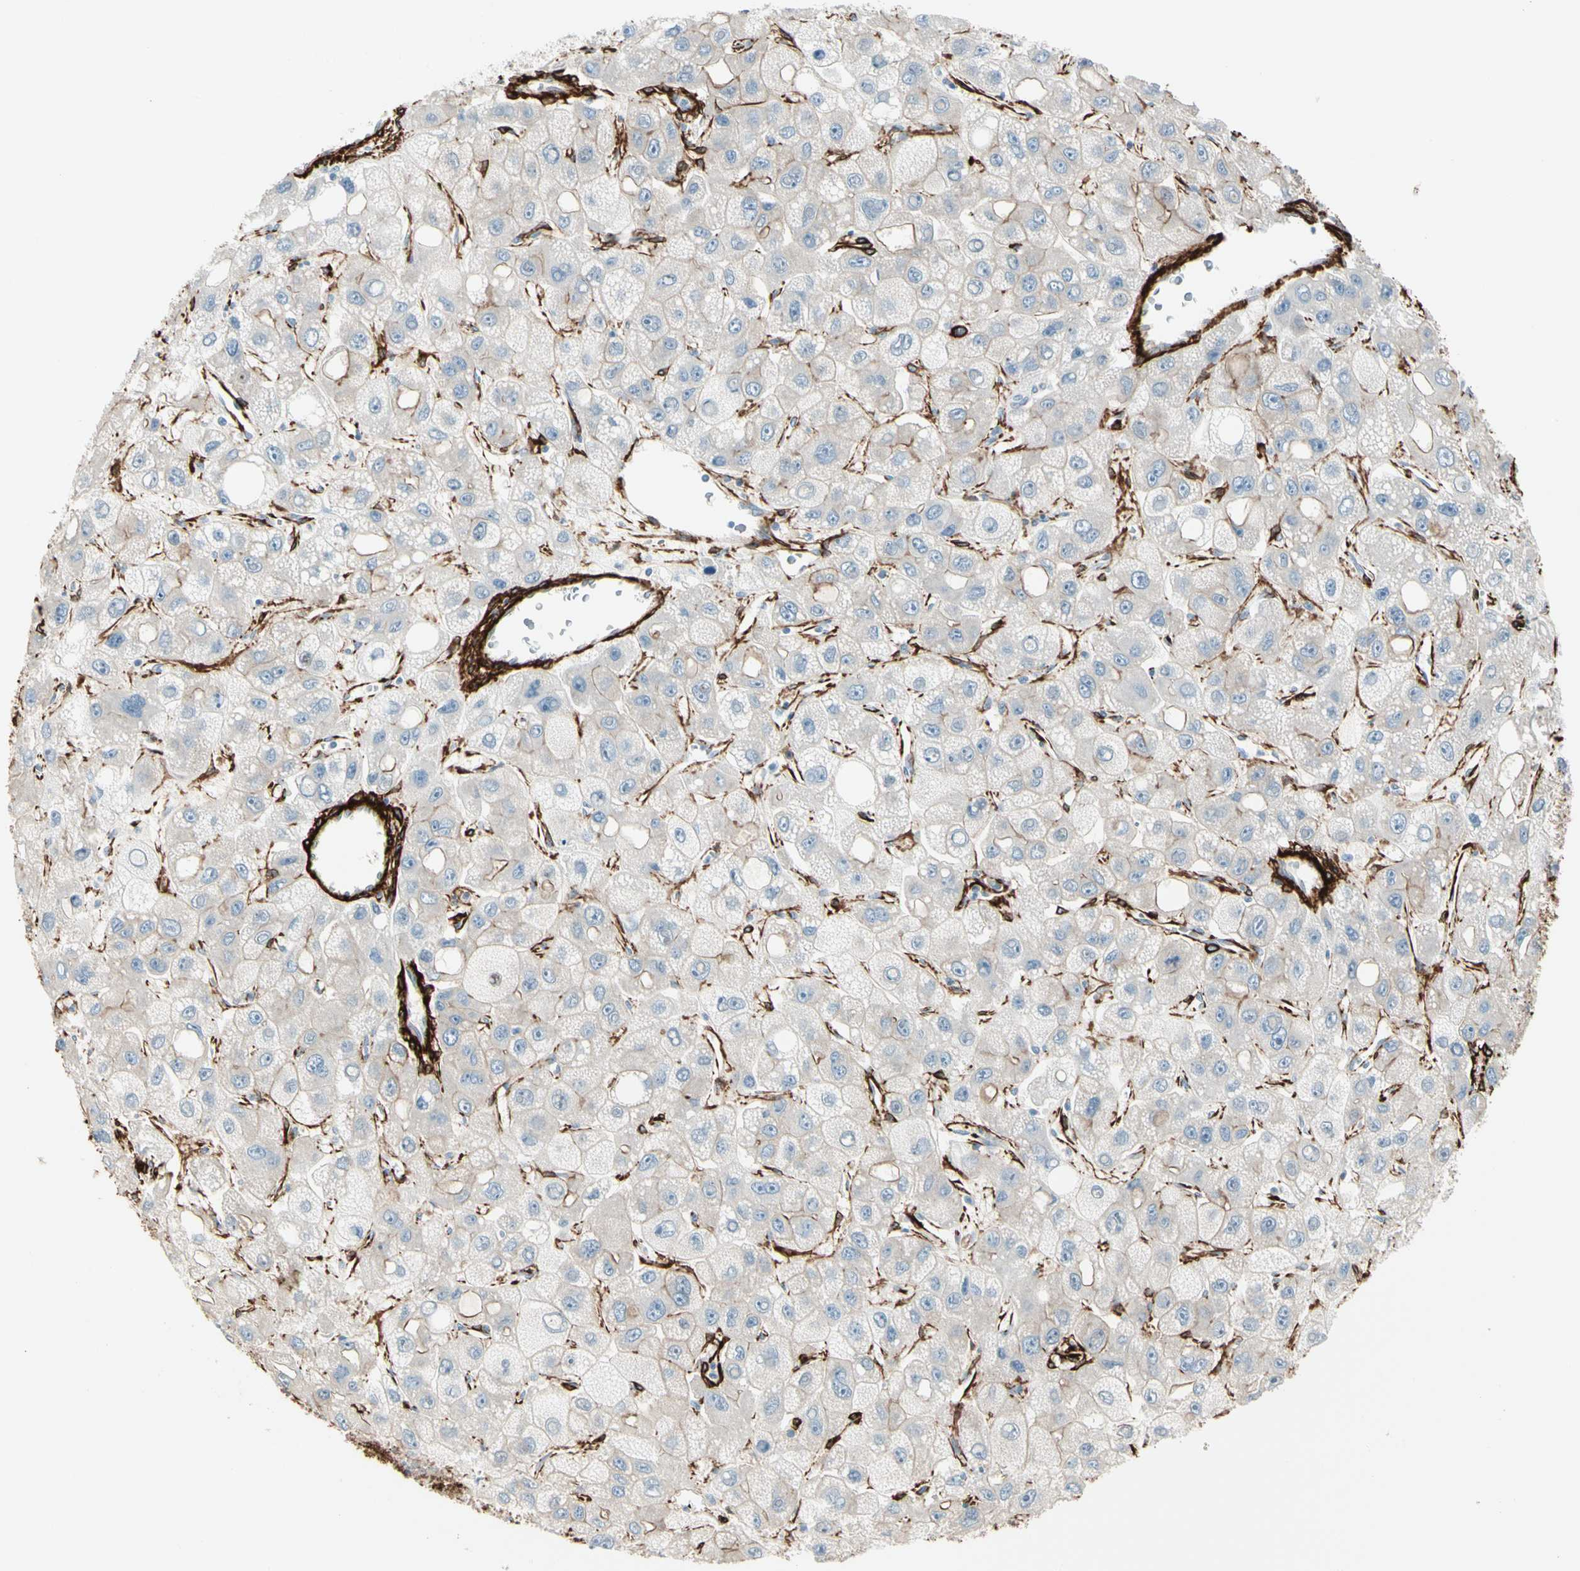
{"staining": {"intensity": "negative", "quantity": "none", "location": "none"}, "tissue": "liver cancer", "cell_type": "Tumor cells", "image_type": "cancer", "snomed": [{"axis": "morphology", "description": "Carcinoma, Hepatocellular, NOS"}, {"axis": "topography", "description": "Liver"}], "caption": "Immunohistochemistry (IHC) of human hepatocellular carcinoma (liver) reveals no positivity in tumor cells.", "gene": "CALD1", "patient": {"sex": "male", "age": 55}}